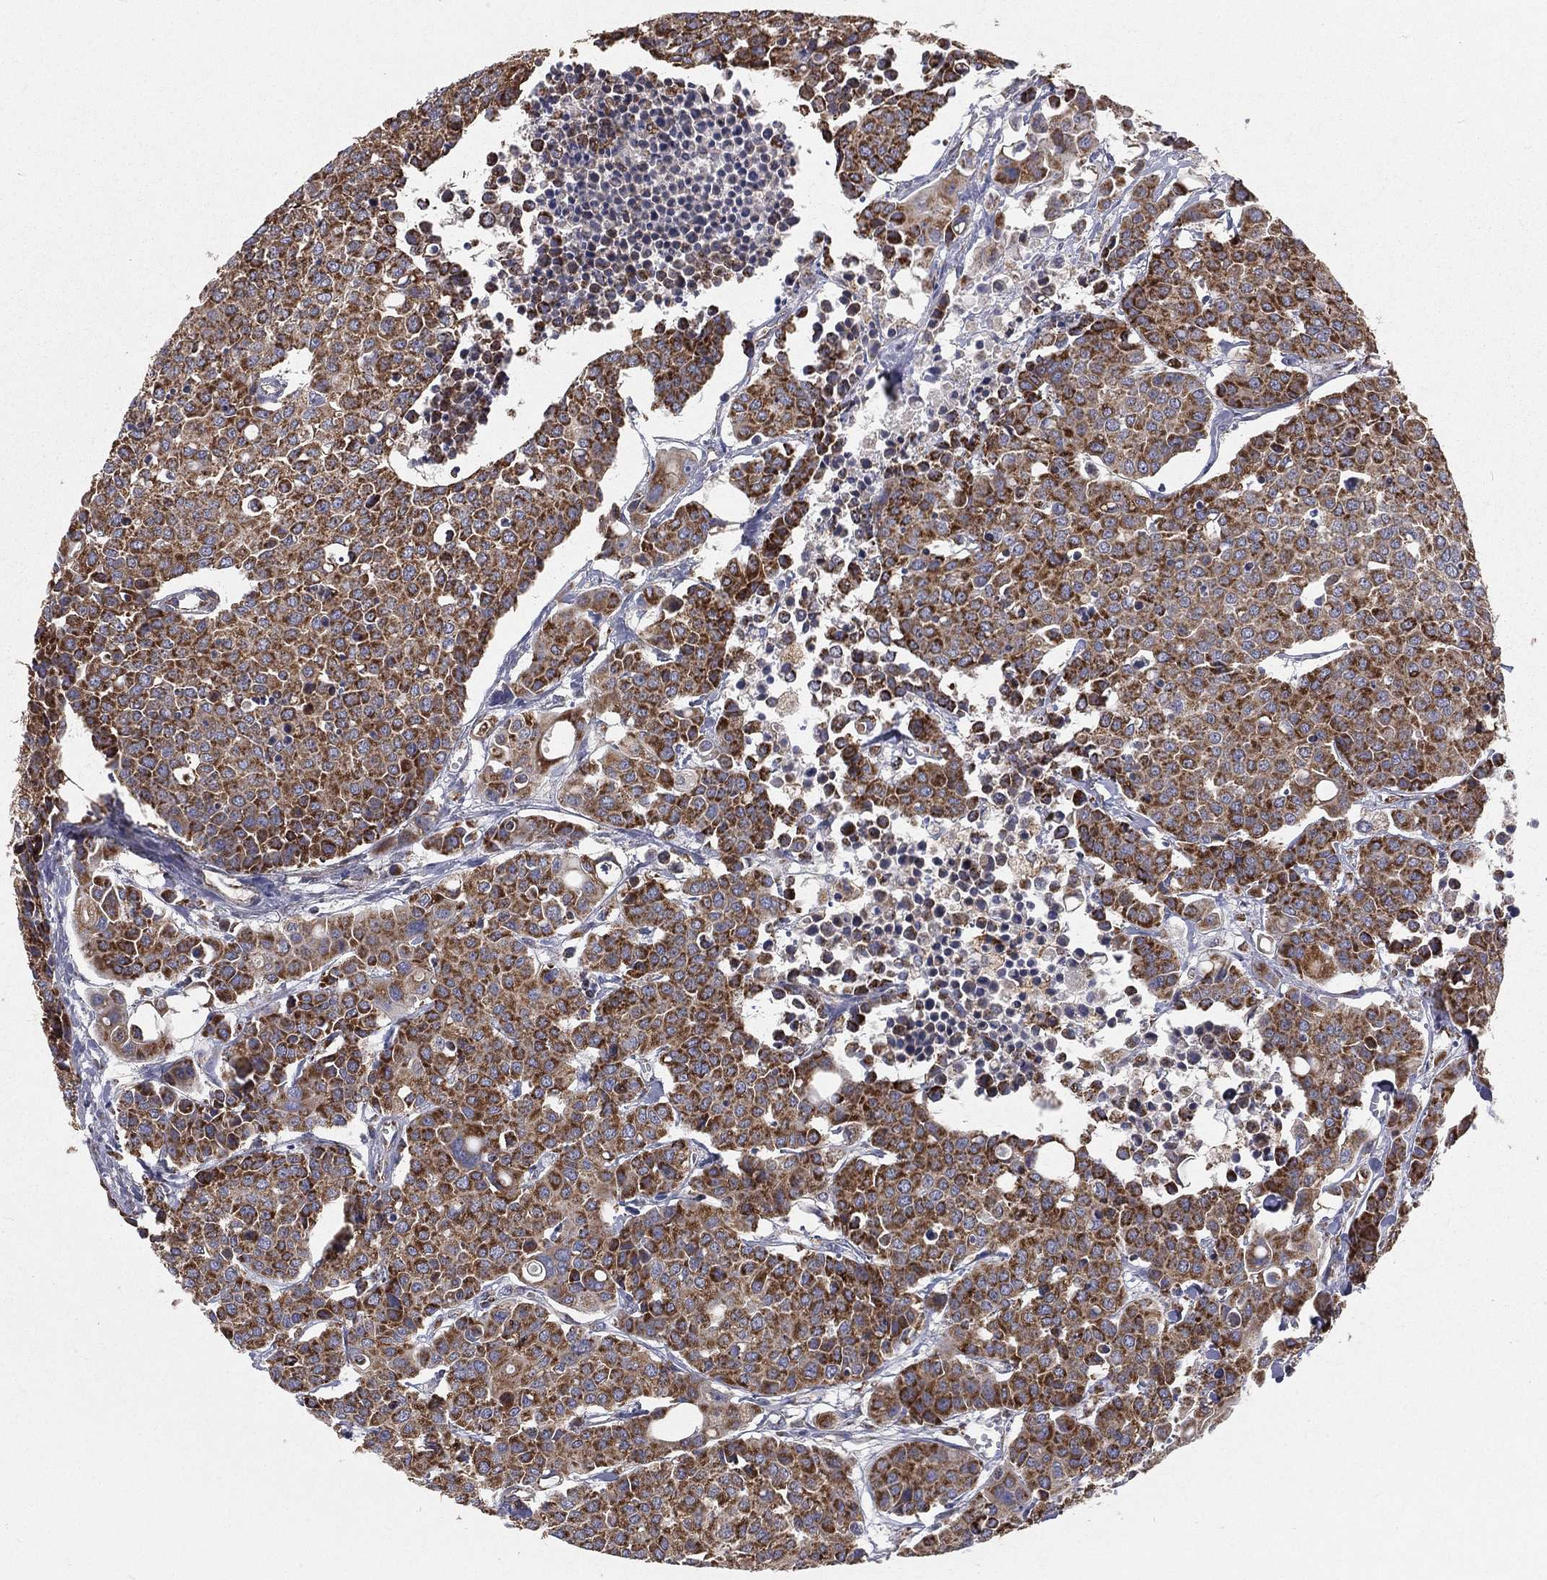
{"staining": {"intensity": "strong", "quantity": ">75%", "location": "cytoplasmic/membranous"}, "tissue": "carcinoid", "cell_type": "Tumor cells", "image_type": "cancer", "snomed": [{"axis": "morphology", "description": "Carcinoid, malignant, NOS"}, {"axis": "topography", "description": "Colon"}], "caption": "Immunohistochemical staining of human carcinoid (malignant) exhibits high levels of strong cytoplasmic/membranous expression in about >75% of tumor cells. The staining was performed using DAB to visualize the protein expression in brown, while the nuclei were stained in blue with hematoxylin (Magnification: 20x).", "gene": "HADH", "patient": {"sex": "male", "age": 81}}